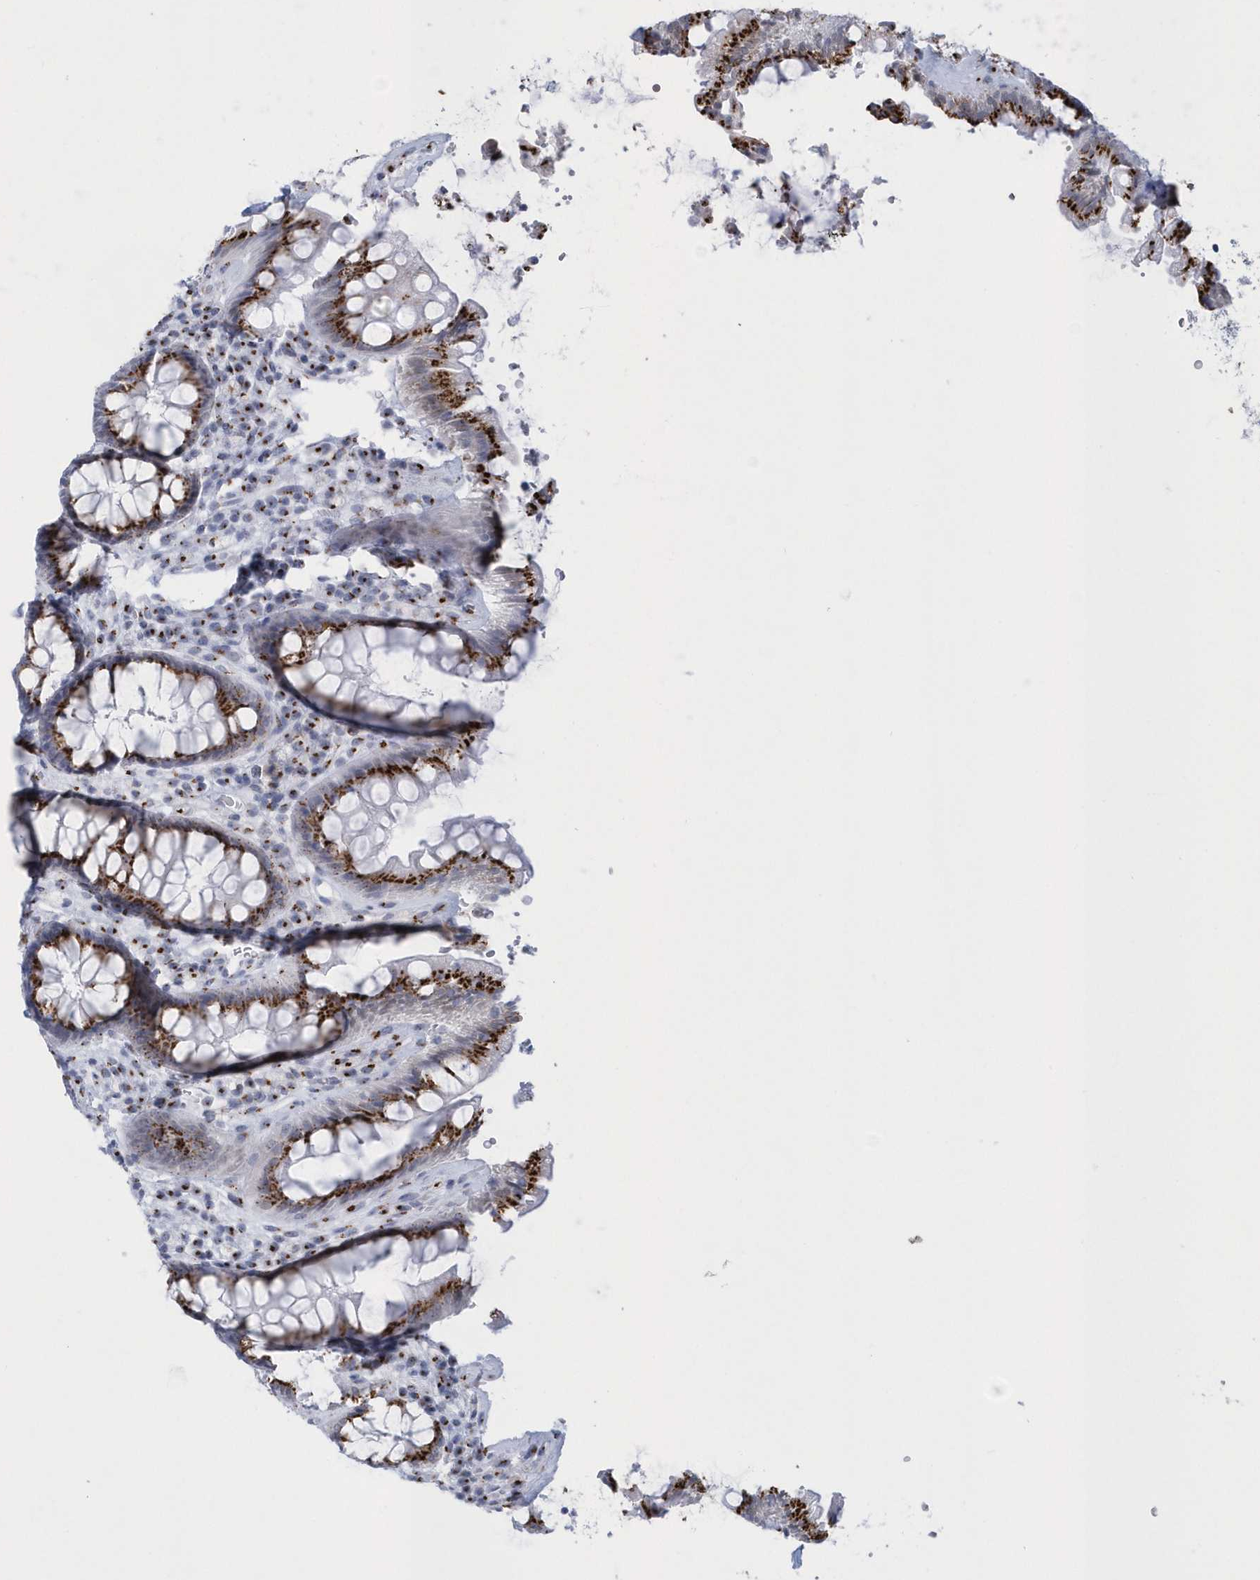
{"staining": {"intensity": "moderate", "quantity": ">75%", "location": "cytoplasmic/membranous"}, "tissue": "rectum", "cell_type": "Glandular cells", "image_type": "normal", "snomed": [{"axis": "morphology", "description": "Normal tissue, NOS"}, {"axis": "topography", "description": "Rectum"}], "caption": "A high-resolution photomicrograph shows IHC staining of normal rectum, which demonstrates moderate cytoplasmic/membranous positivity in approximately >75% of glandular cells.", "gene": "SLX9", "patient": {"sex": "female", "age": 46}}